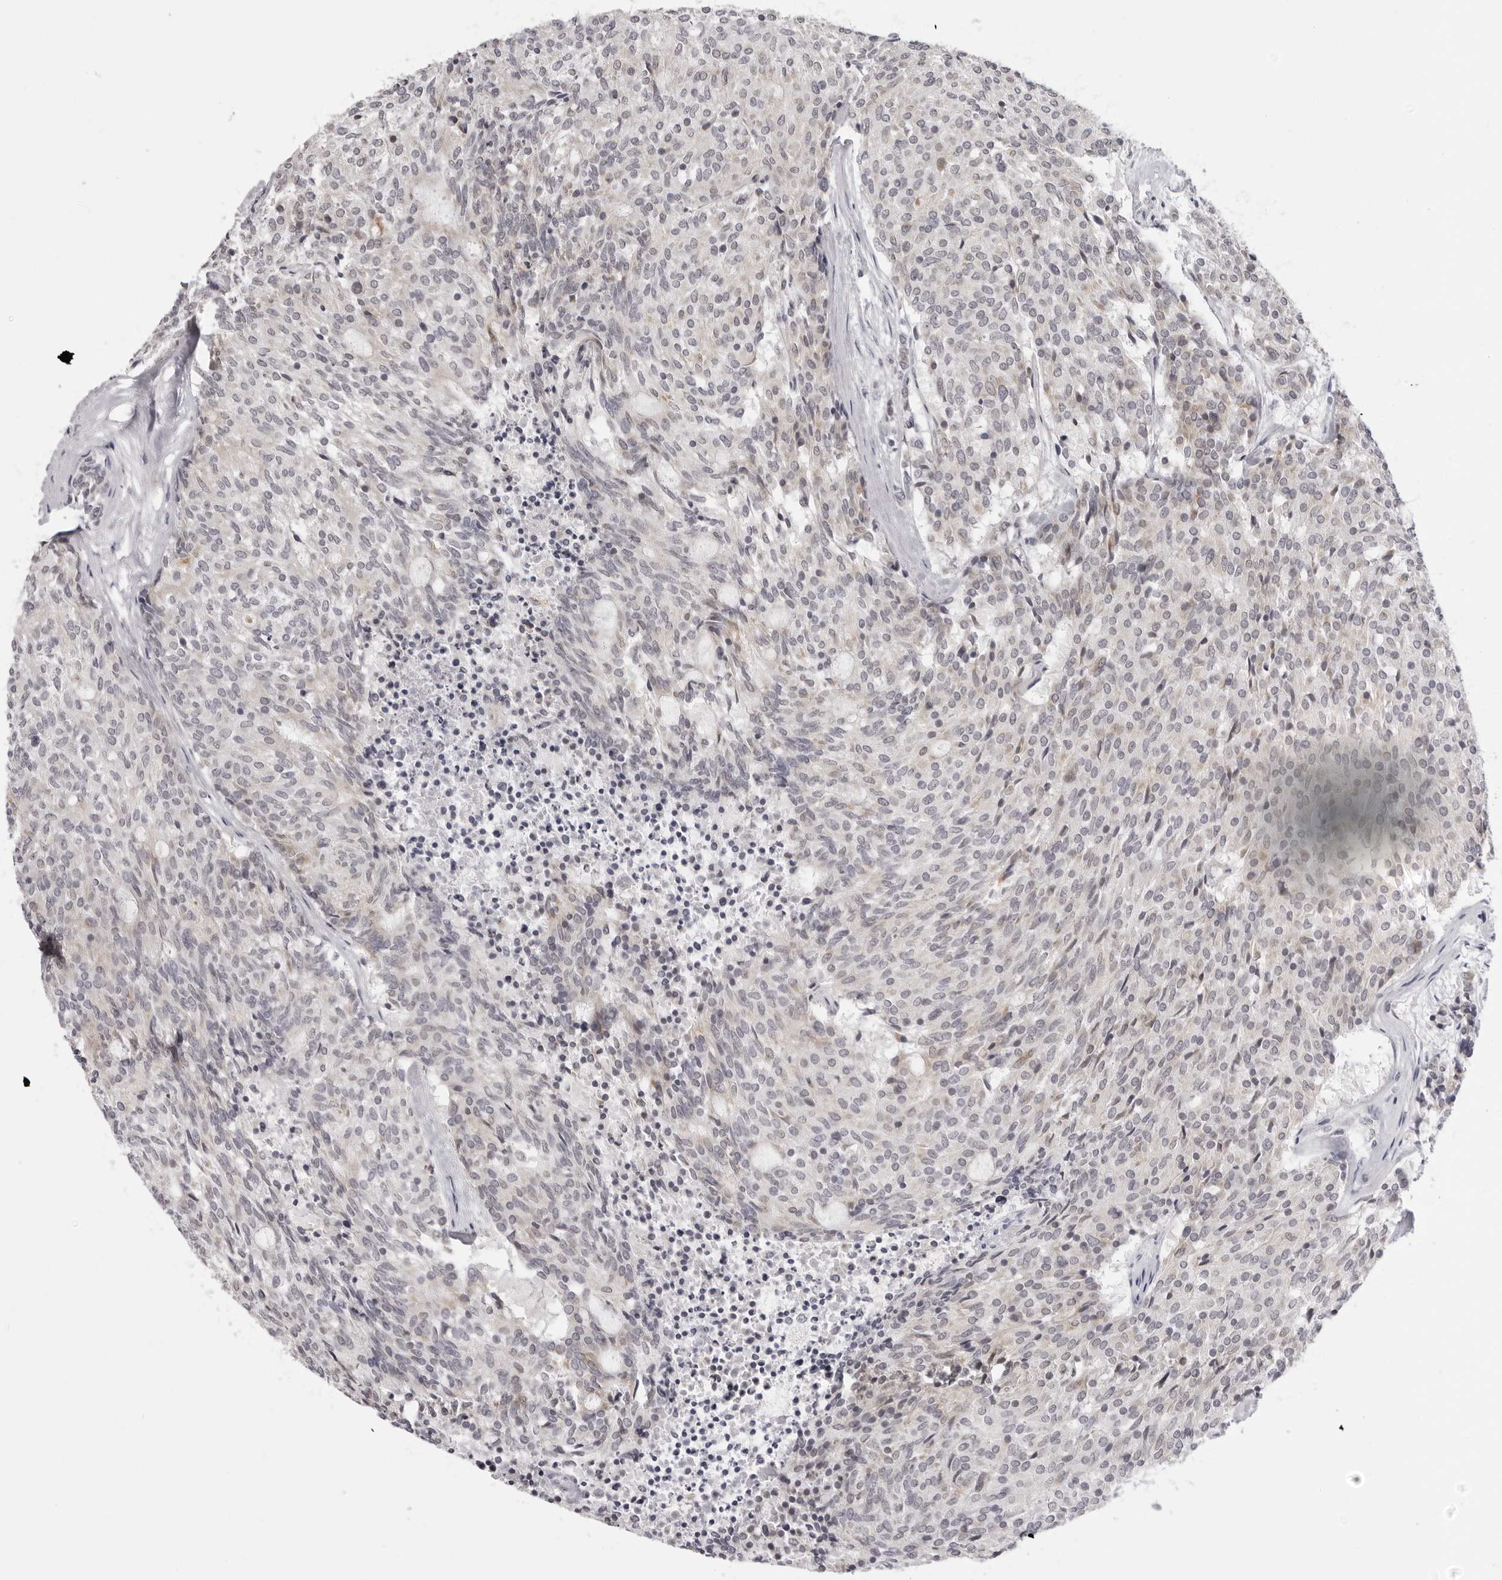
{"staining": {"intensity": "negative", "quantity": "none", "location": "none"}, "tissue": "carcinoid", "cell_type": "Tumor cells", "image_type": "cancer", "snomed": [{"axis": "morphology", "description": "Carcinoid, malignant, NOS"}, {"axis": "topography", "description": "Pancreas"}], "caption": "A high-resolution micrograph shows immunohistochemistry staining of carcinoid, which exhibits no significant expression in tumor cells.", "gene": "SUGCT", "patient": {"sex": "female", "age": 54}}